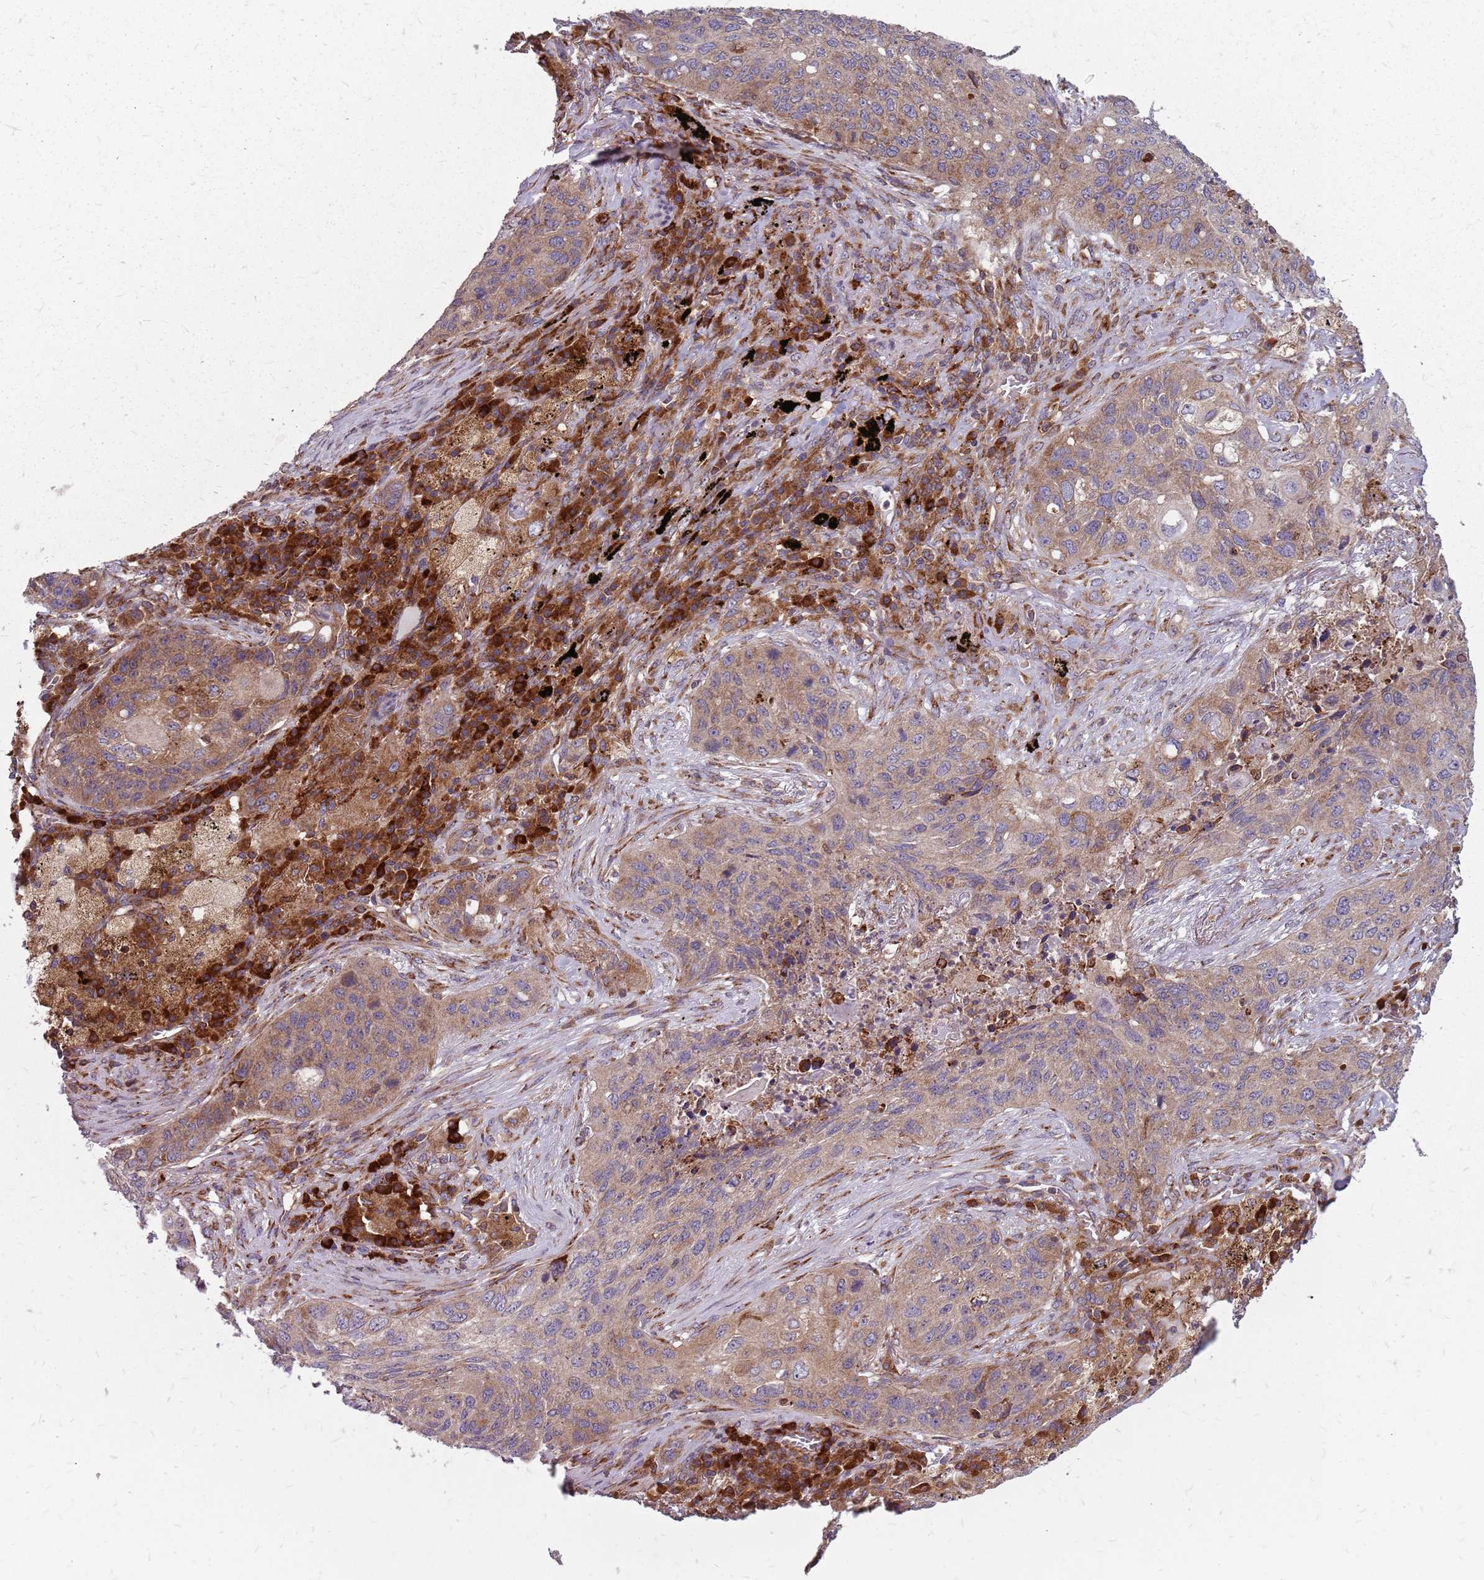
{"staining": {"intensity": "moderate", "quantity": ">75%", "location": "cytoplasmic/membranous"}, "tissue": "lung cancer", "cell_type": "Tumor cells", "image_type": "cancer", "snomed": [{"axis": "morphology", "description": "Squamous cell carcinoma, NOS"}, {"axis": "topography", "description": "Lung"}], "caption": "A high-resolution image shows immunohistochemistry staining of squamous cell carcinoma (lung), which shows moderate cytoplasmic/membranous staining in about >75% of tumor cells.", "gene": "NME4", "patient": {"sex": "female", "age": 63}}